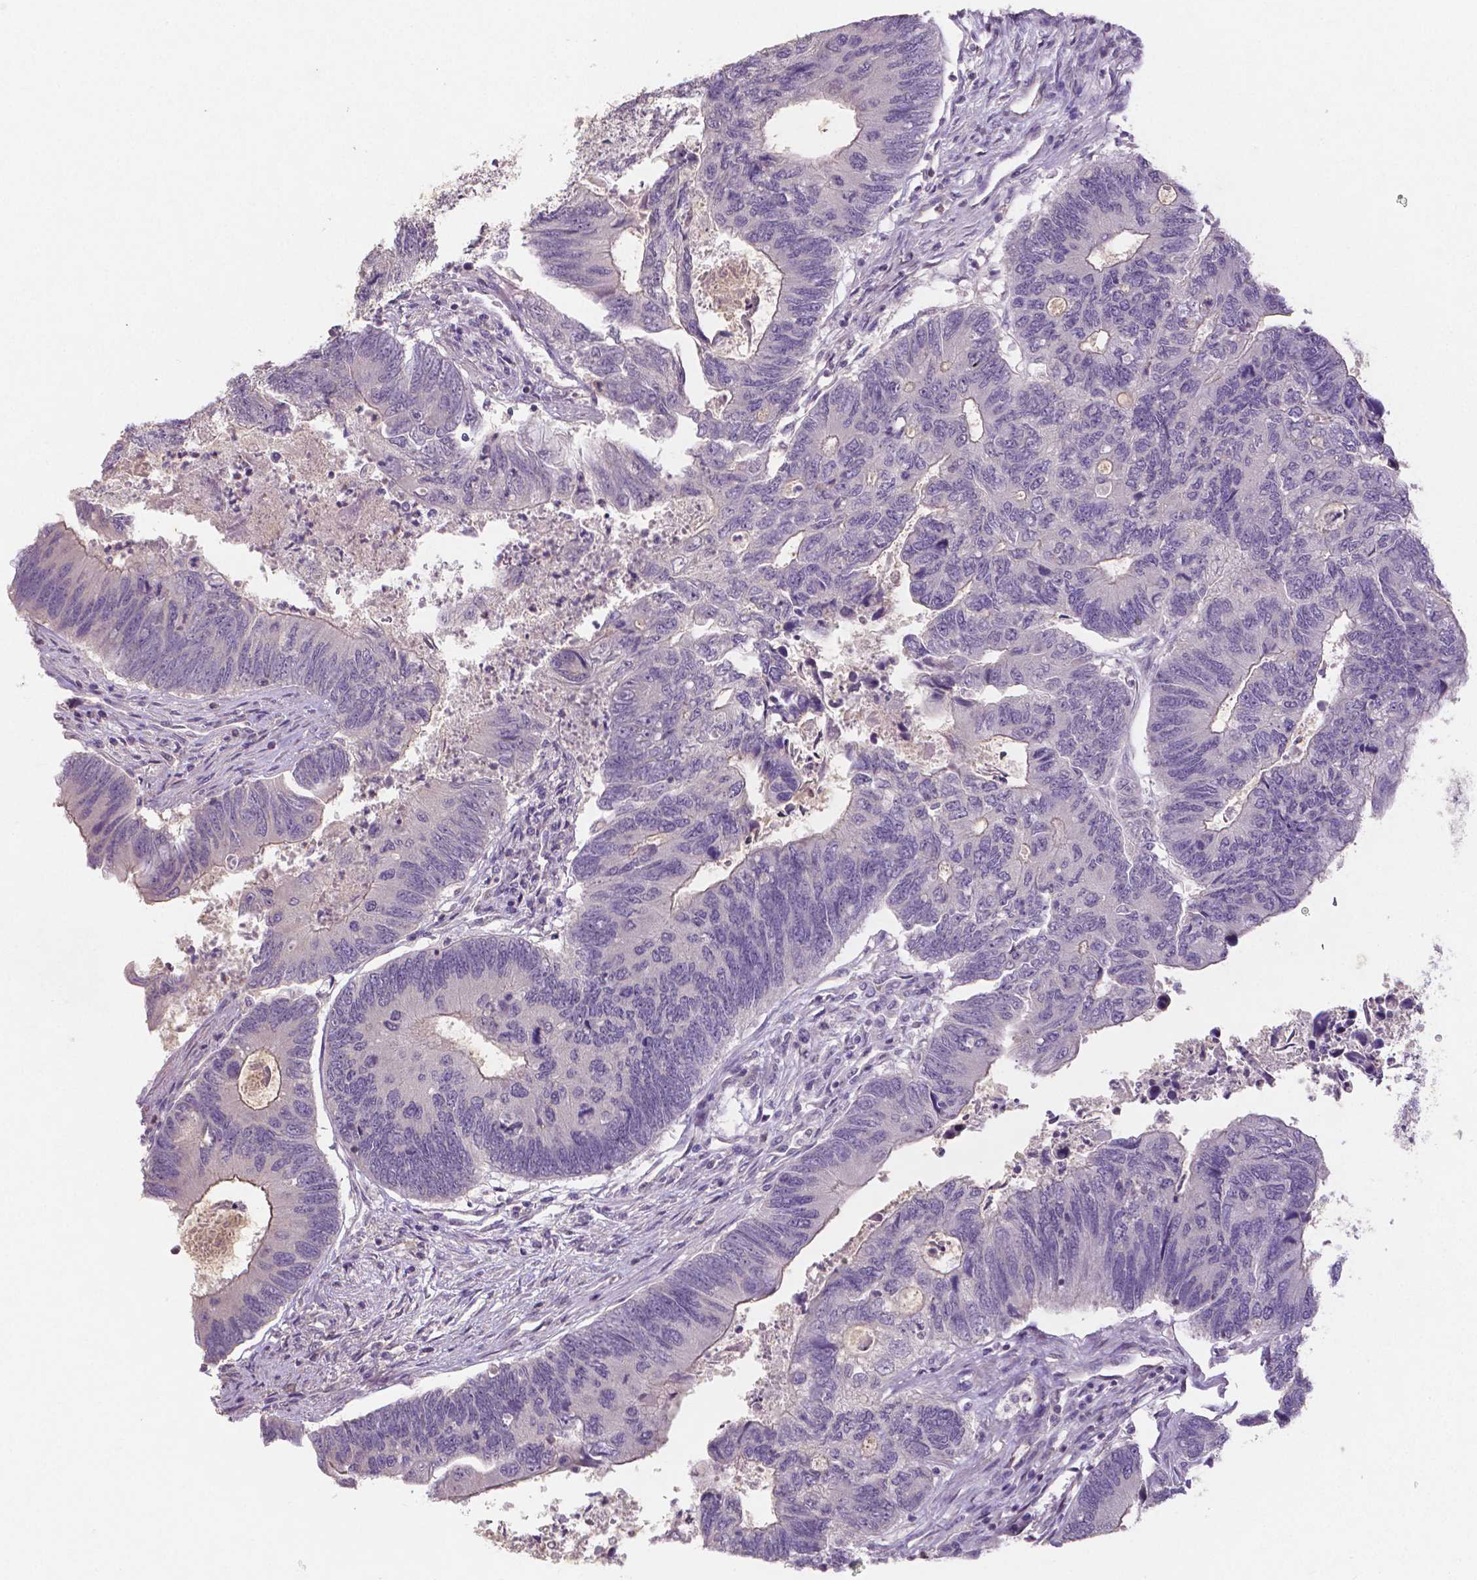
{"staining": {"intensity": "weak", "quantity": "<25%", "location": "cytoplasmic/membranous"}, "tissue": "colorectal cancer", "cell_type": "Tumor cells", "image_type": "cancer", "snomed": [{"axis": "morphology", "description": "Adenocarcinoma, NOS"}, {"axis": "topography", "description": "Colon"}], "caption": "IHC histopathology image of neoplastic tissue: human adenocarcinoma (colorectal) stained with DAB reveals no significant protein positivity in tumor cells. (Brightfield microscopy of DAB (3,3'-diaminobenzidine) immunohistochemistry (IHC) at high magnification).", "gene": "CRMP1", "patient": {"sex": "female", "age": 67}}